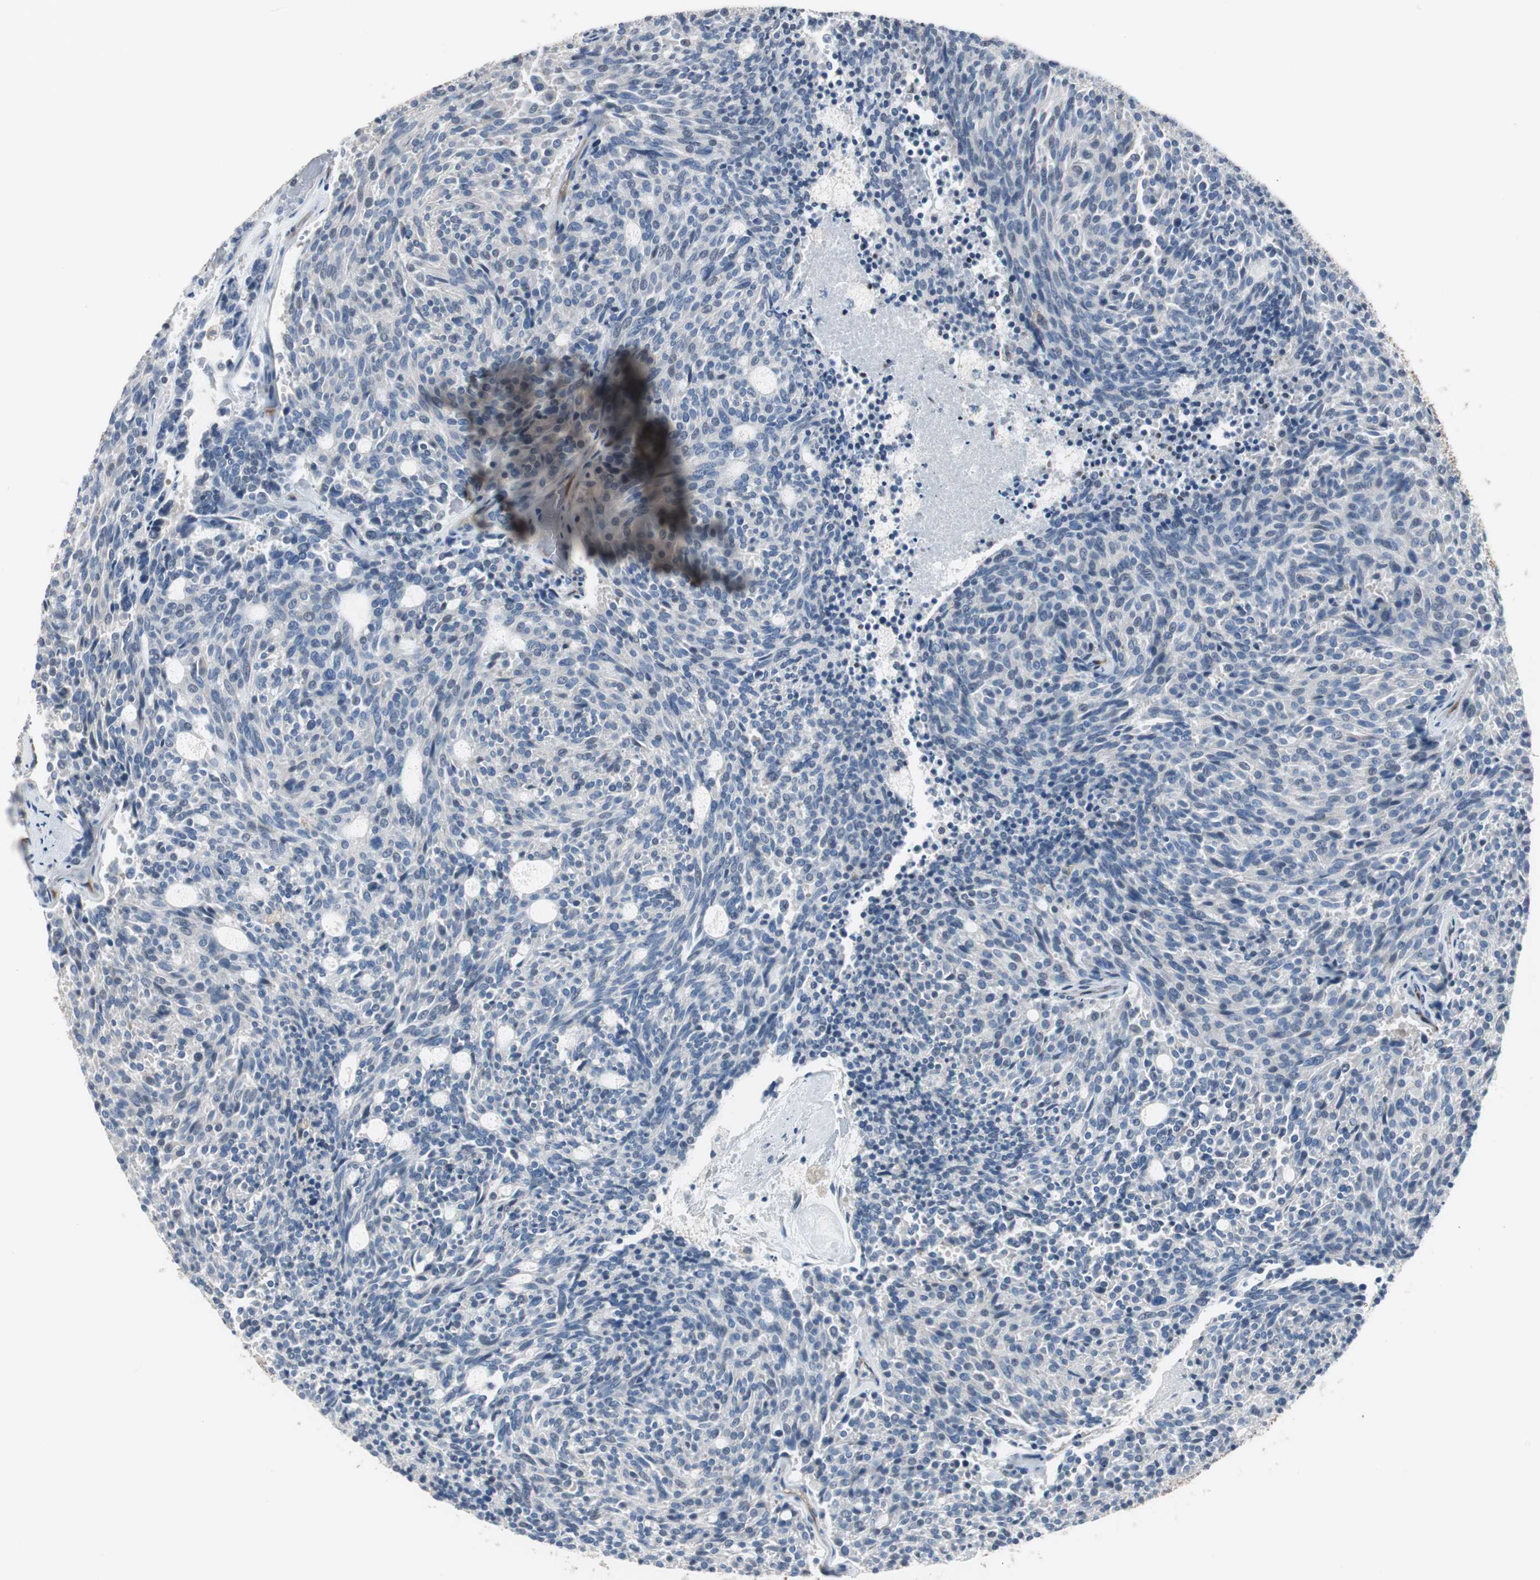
{"staining": {"intensity": "negative", "quantity": "none", "location": "none"}, "tissue": "carcinoid", "cell_type": "Tumor cells", "image_type": "cancer", "snomed": [{"axis": "morphology", "description": "Carcinoid, malignant, NOS"}, {"axis": "topography", "description": "Pancreas"}], "caption": "IHC image of human malignant carcinoid stained for a protein (brown), which demonstrates no staining in tumor cells.", "gene": "SWAP70", "patient": {"sex": "female", "age": 54}}